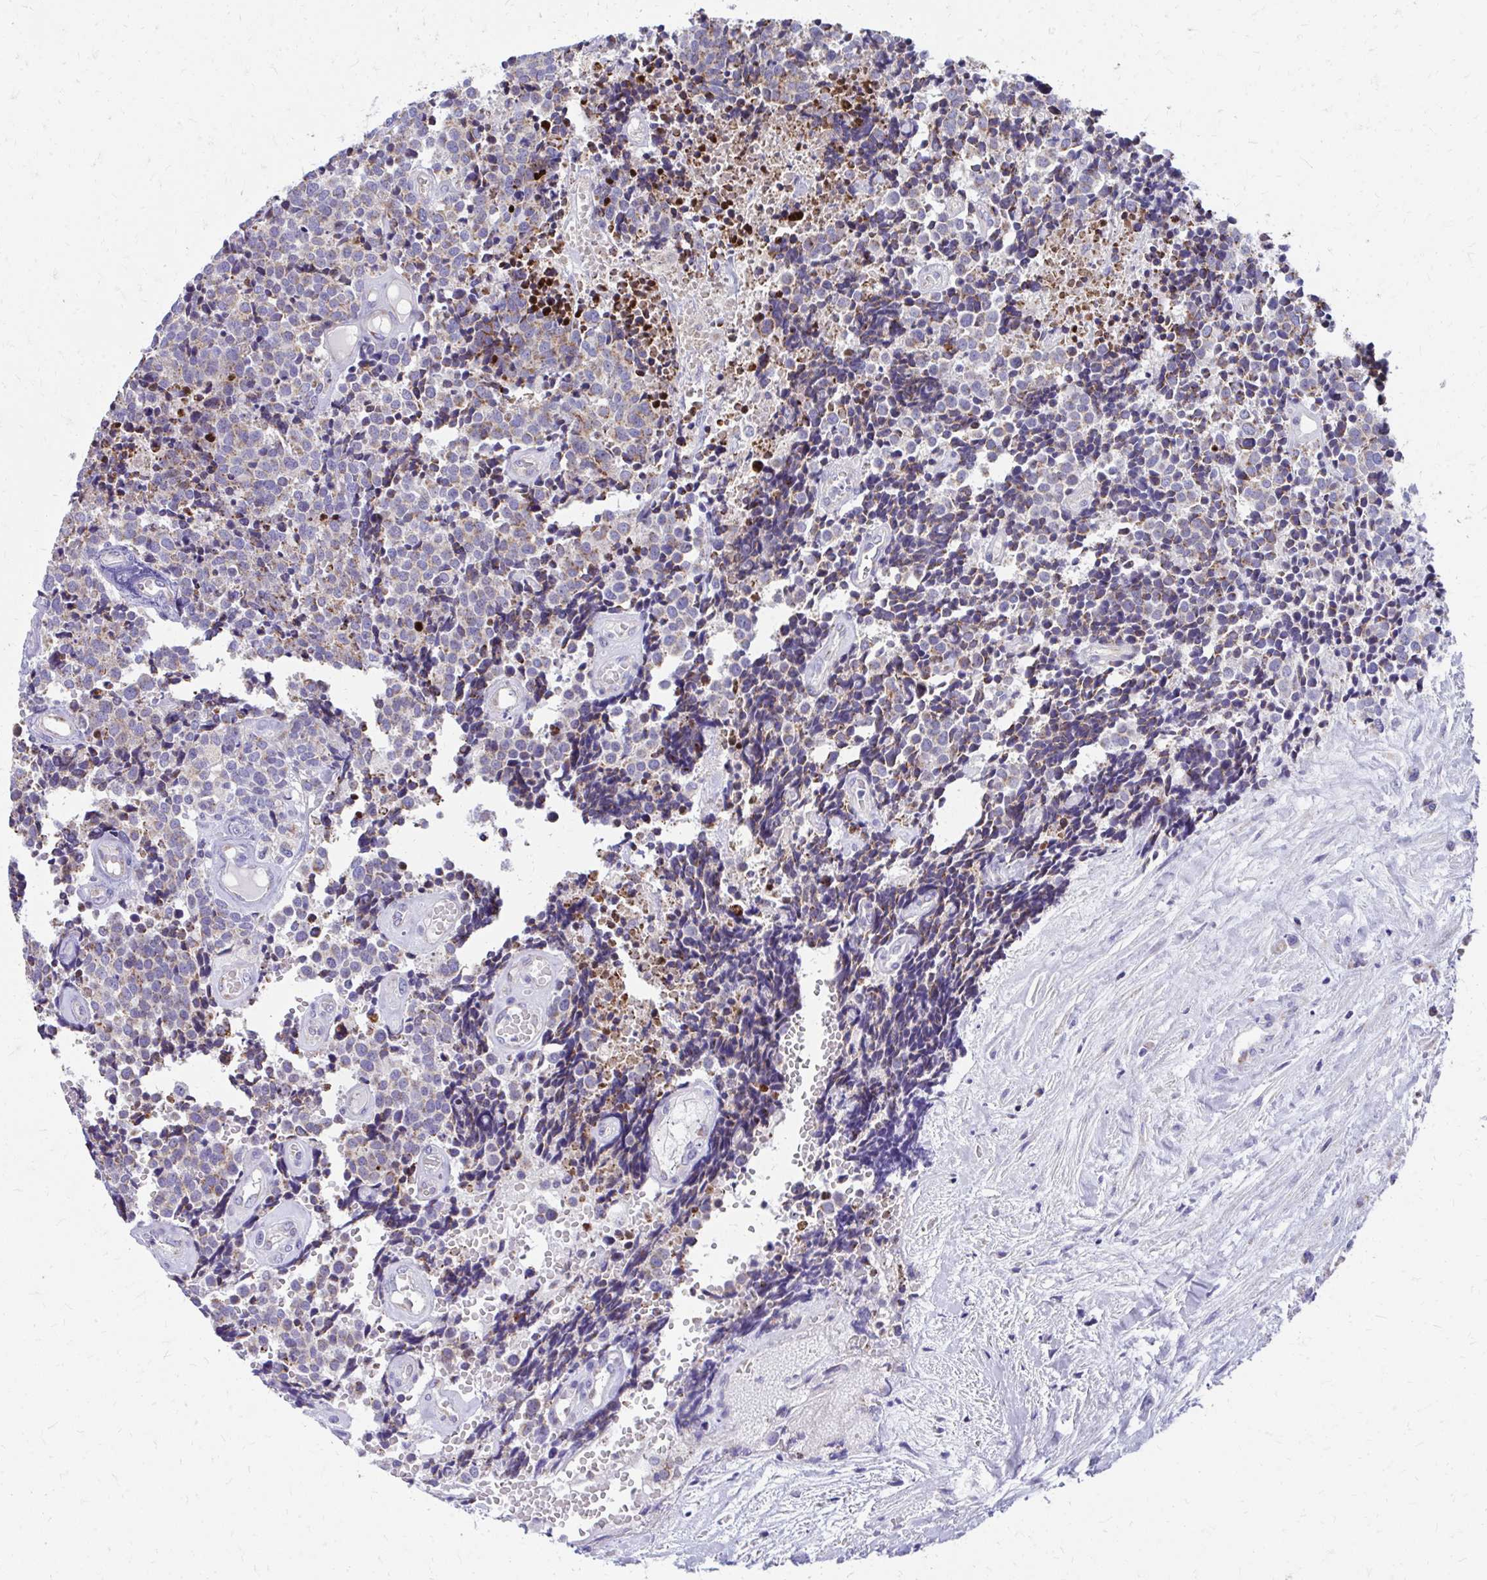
{"staining": {"intensity": "moderate", "quantity": "25%-75%", "location": "cytoplasmic/membranous"}, "tissue": "carcinoid", "cell_type": "Tumor cells", "image_type": "cancer", "snomed": [{"axis": "morphology", "description": "Carcinoid, malignant, NOS"}, {"axis": "topography", "description": "Skin"}], "caption": "A high-resolution micrograph shows immunohistochemistry staining of carcinoid (malignant), which demonstrates moderate cytoplasmic/membranous expression in about 25%-75% of tumor cells. (DAB IHC with brightfield microscopy, high magnification).", "gene": "IL37", "patient": {"sex": "female", "age": 79}}